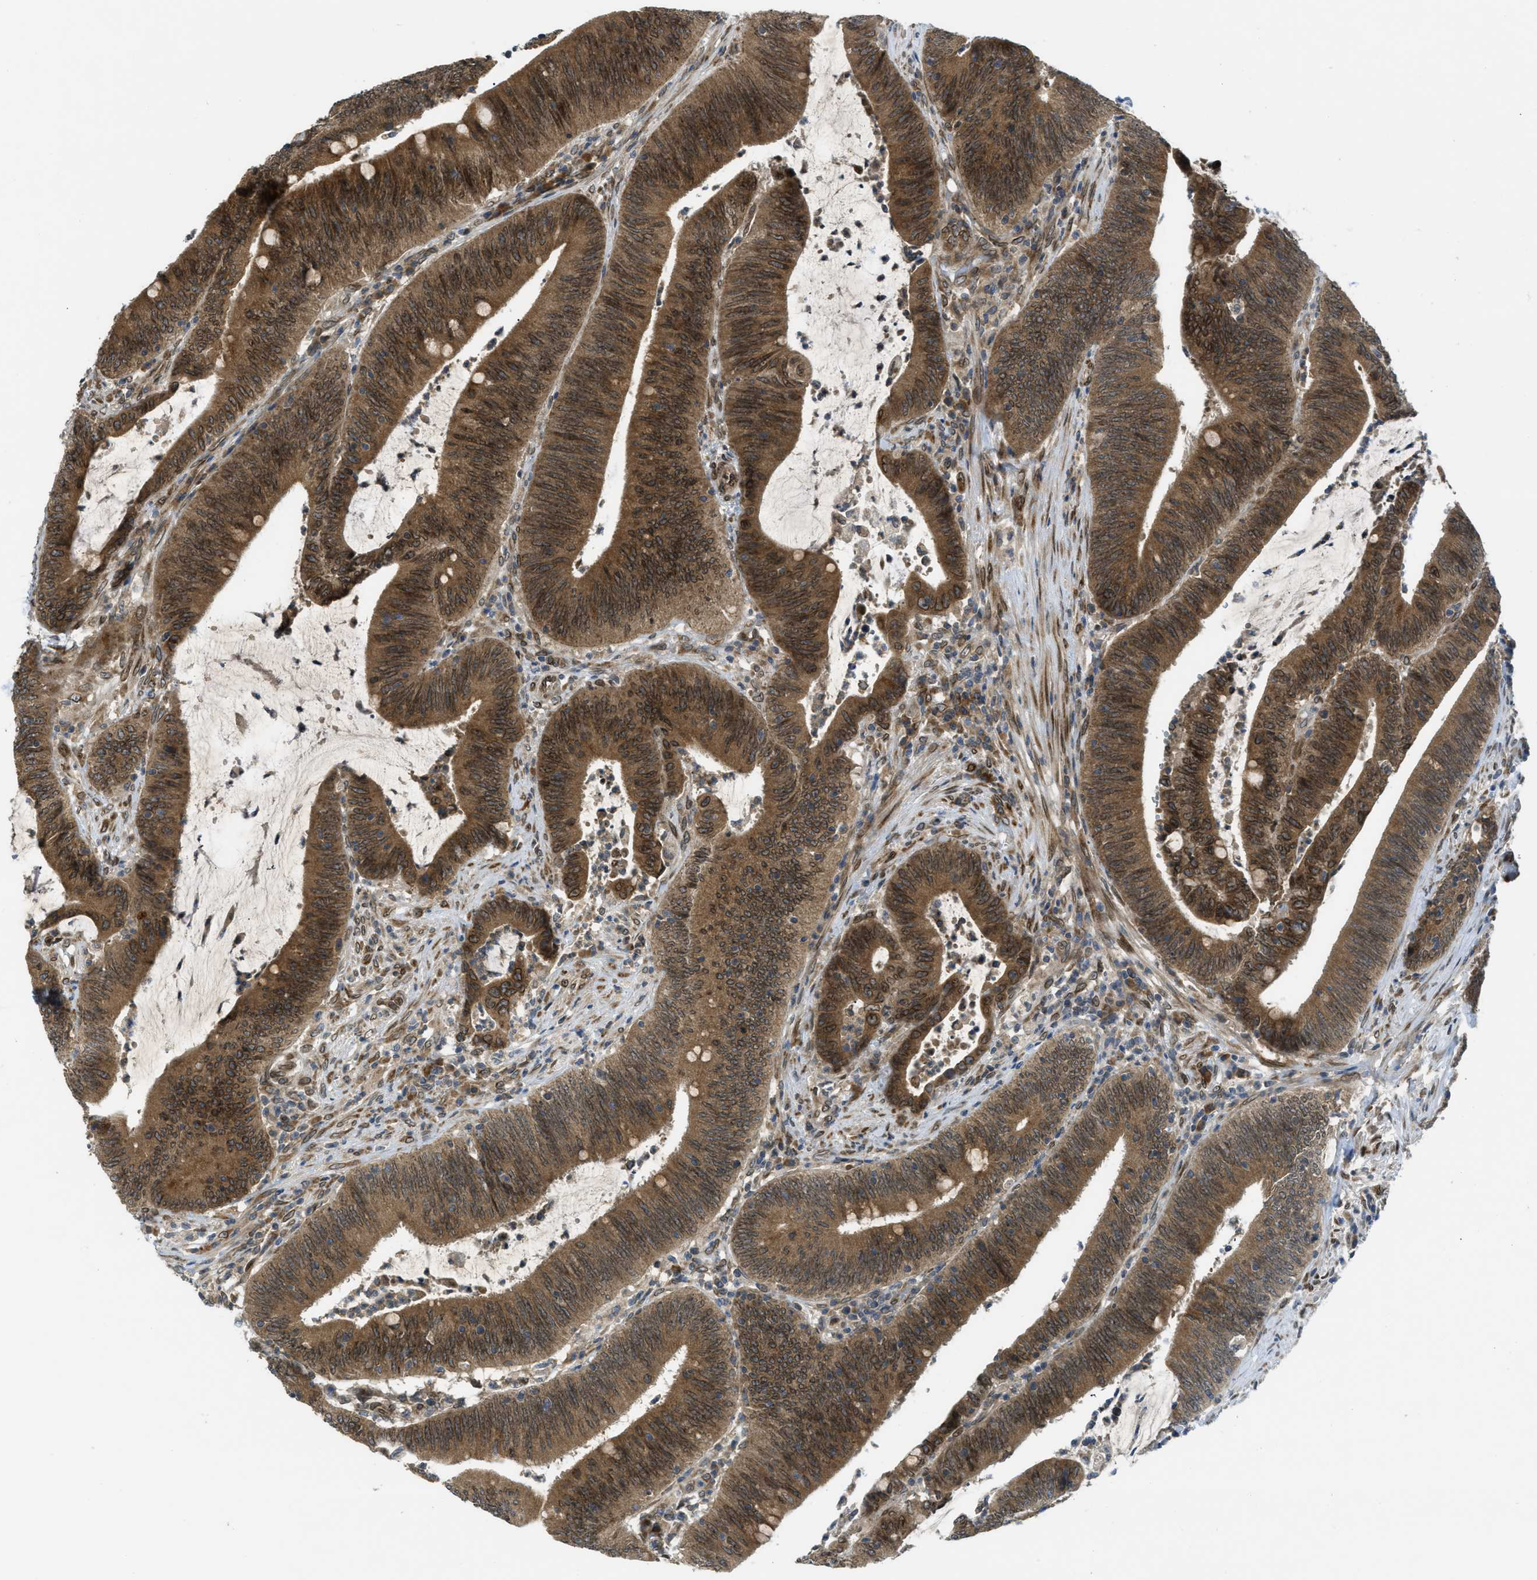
{"staining": {"intensity": "strong", "quantity": ">75%", "location": "cytoplasmic/membranous,nuclear"}, "tissue": "colorectal cancer", "cell_type": "Tumor cells", "image_type": "cancer", "snomed": [{"axis": "morphology", "description": "Normal tissue, NOS"}, {"axis": "morphology", "description": "Adenocarcinoma, NOS"}, {"axis": "topography", "description": "Rectum"}], "caption": "IHC staining of colorectal cancer (adenocarcinoma), which exhibits high levels of strong cytoplasmic/membranous and nuclear staining in approximately >75% of tumor cells indicating strong cytoplasmic/membranous and nuclear protein staining. The staining was performed using DAB (brown) for protein detection and nuclei were counterstained in hematoxylin (blue).", "gene": "EIF2AK3", "patient": {"sex": "female", "age": 66}}